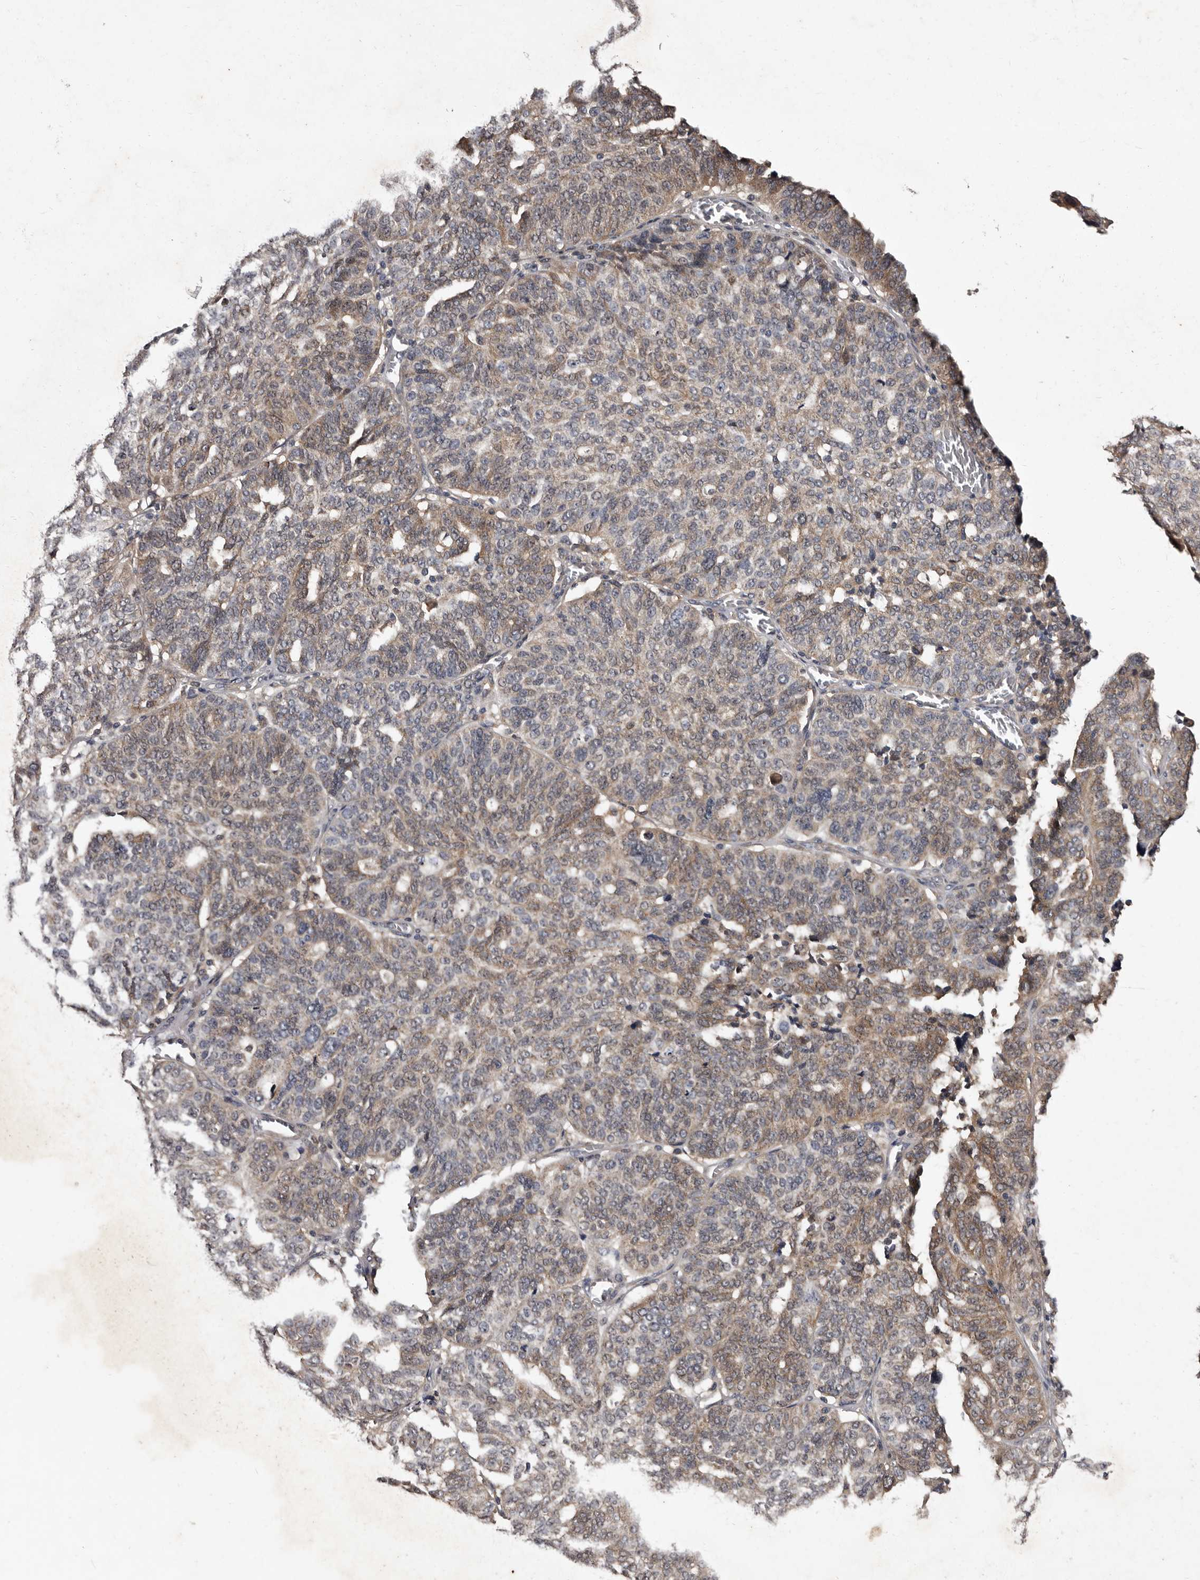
{"staining": {"intensity": "moderate", "quantity": "25%-75%", "location": "cytoplasmic/membranous"}, "tissue": "ovarian cancer", "cell_type": "Tumor cells", "image_type": "cancer", "snomed": [{"axis": "morphology", "description": "Cystadenocarcinoma, serous, NOS"}, {"axis": "topography", "description": "Ovary"}], "caption": "DAB (3,3'-diaminobenzidine) immunohistochemical staining of ovarian serous cystadenocarcinoma shows moderate cytoplasmic/membranous protein positivity in about 25%-75% of tumor cells.", "gene": "DNPH1", "patient": {"sex": "female", "age": 59}}